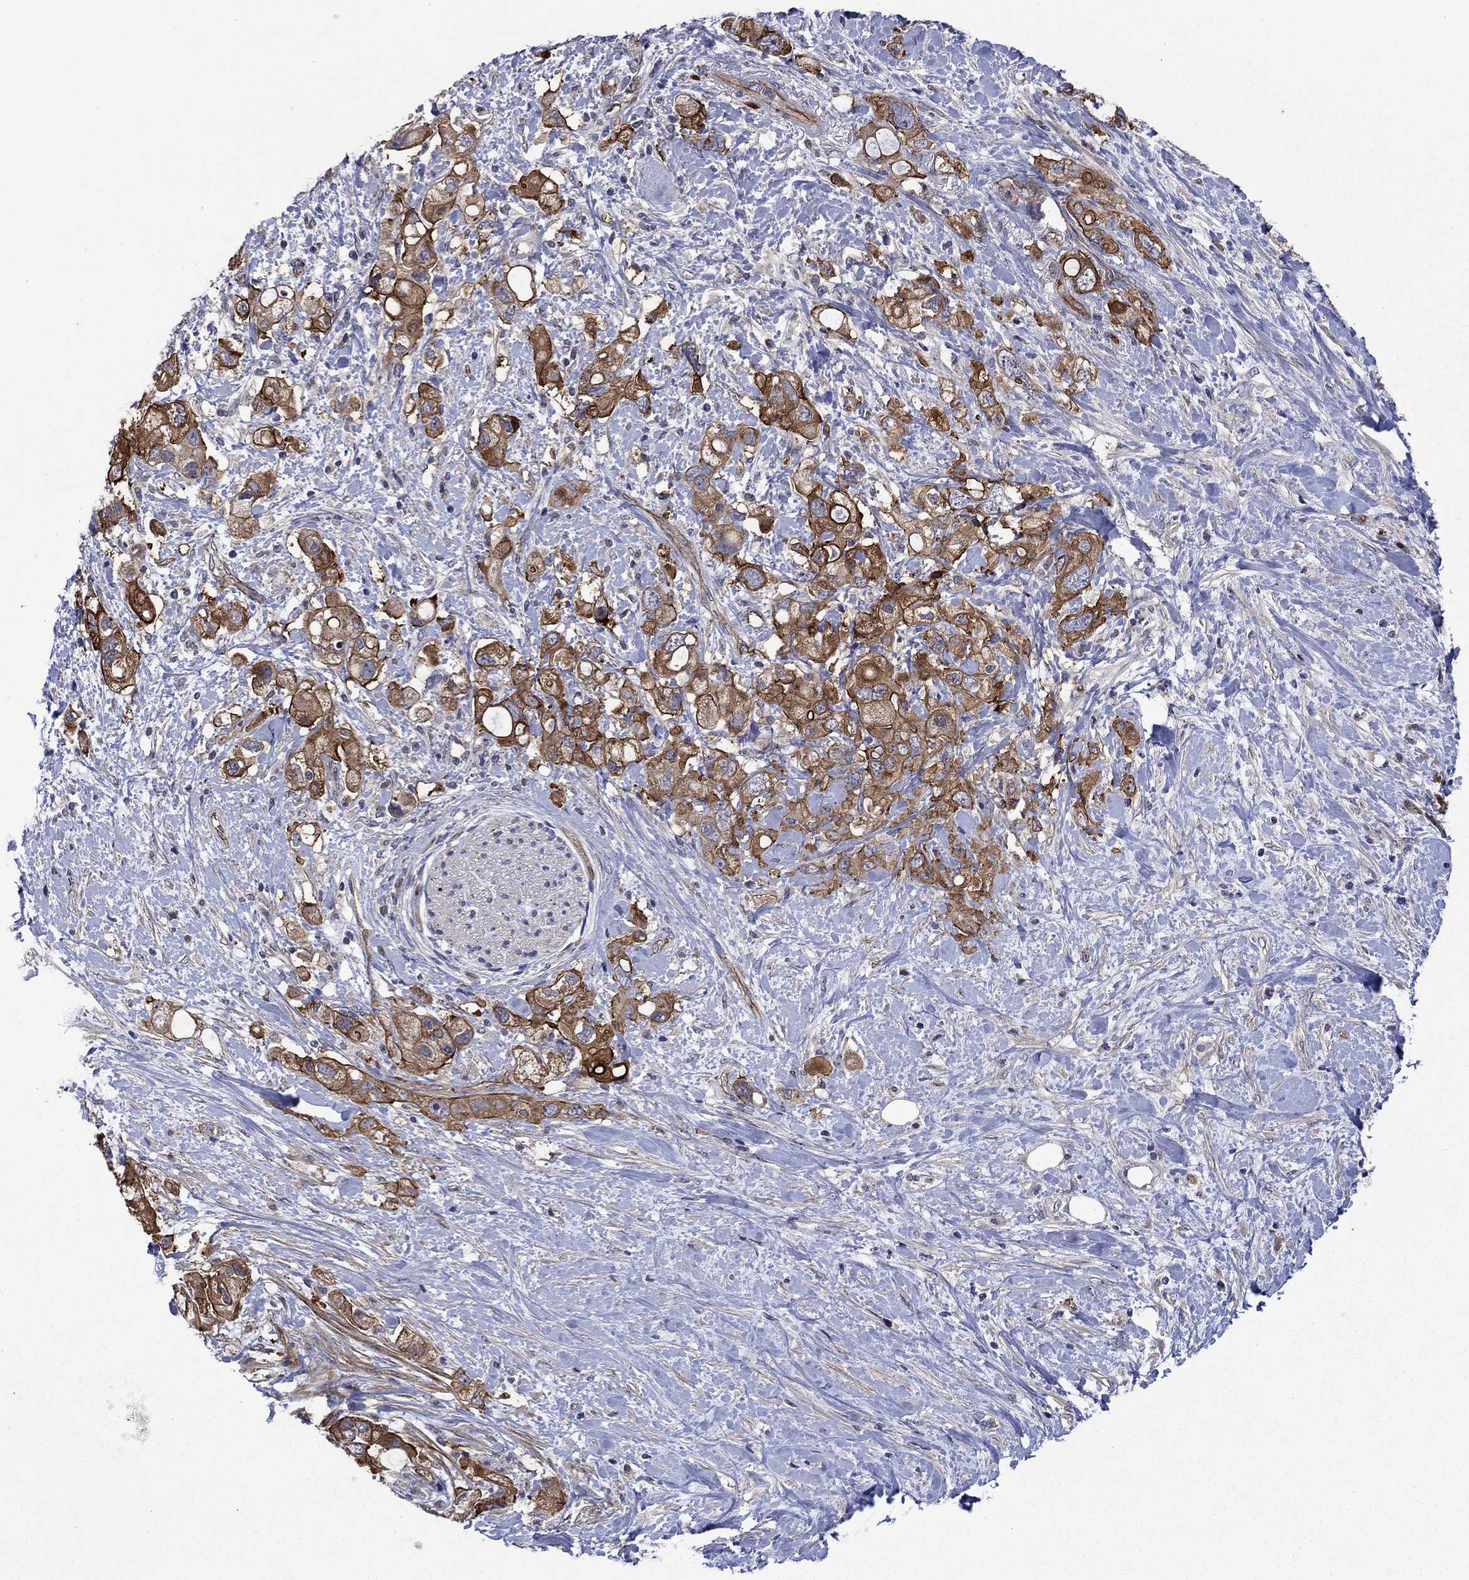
{"staining": {"intensity": "strong", "quantity": ">75%", "location": "cytoplasmic/membranous"}, "tissue": "pancreatic cancer", "cell_type": "Tumor cells", "image_type": "cancer", "snomed": [{"axis": "morphology", "description": "Adenocarcinoma, NOS"}, {"axis": "topography", "description": "Pancreas"}], "caption": "Human adenocarcinoma (pancreatic) stained with a brown dye reveals strong cytoplasmic/membranous positive staining in approximately >75% of tumor cells.", "gene": "SLC7A1", "patient": {"sex": "female", "age": 56}}